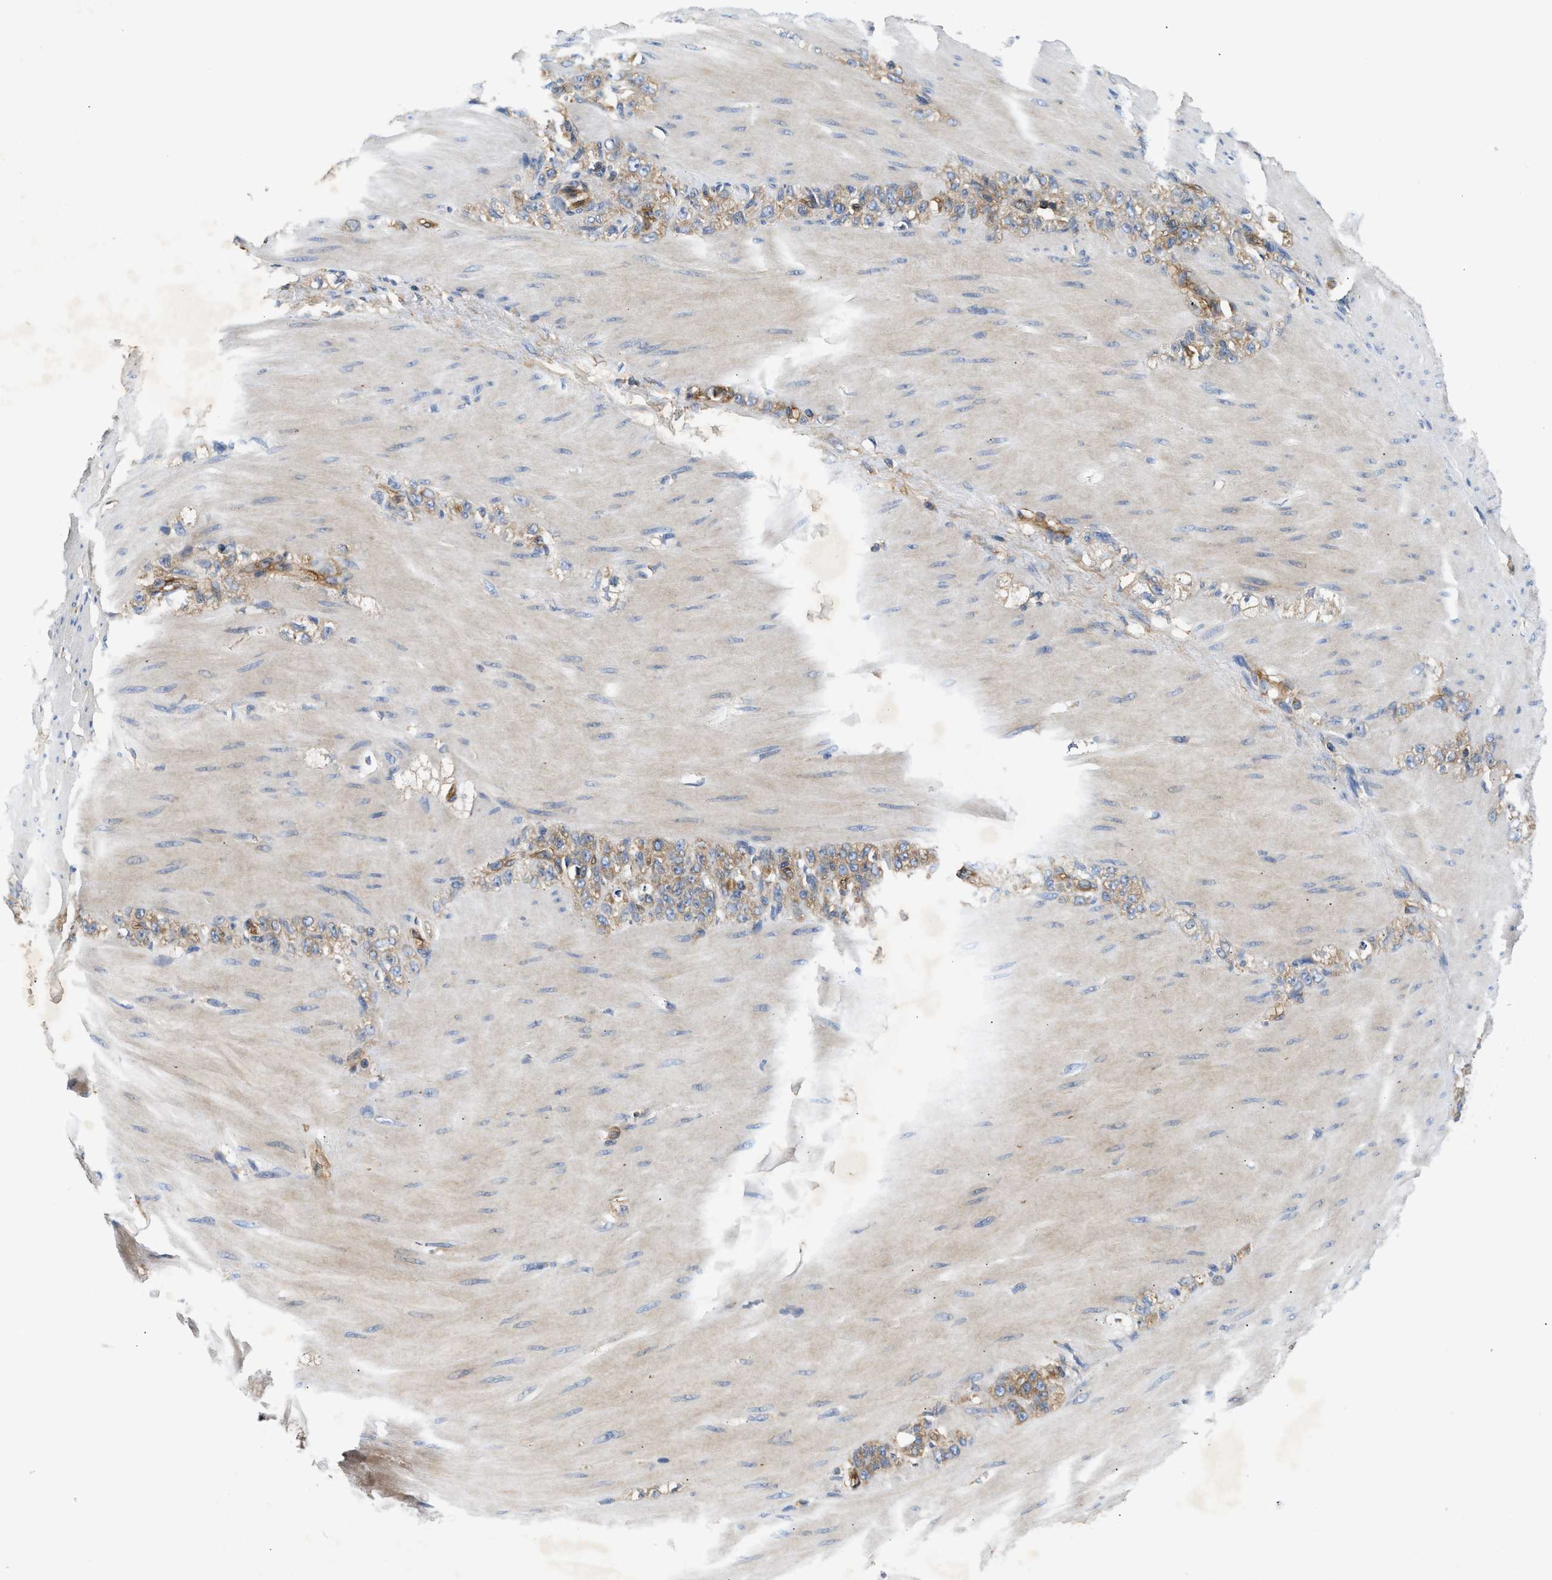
{"staining": {"intensity": "weak", "quantity": ">75%", "location": "cytoplasmic/membranous"}, "tissue": "stomach cancer", "cell_type": "Tumor cells", "image_type": "cancer", "snomed": [{"axis": "morphology", "description": "Normal tissue, NOS"}, {"axis": "morphology", "description": "Adenocarcinoma, NOS"}, {"axis": "topography", "description": "Stomach"}], "caption": "Stomach cancer (adenocarcinoma) stained with DAB (3,3'-diaminobenzidine) immunohistochemistry displays low levels of weak cytoplasmic/membranous staining in about >75% of tumor cells. (DAB (3,3'-diaminobenzidine) = brown stain, brightfield microscopy at high magnification).", "gene": "SAMD9L", "patient": {"sex": "male", "age": 82}}